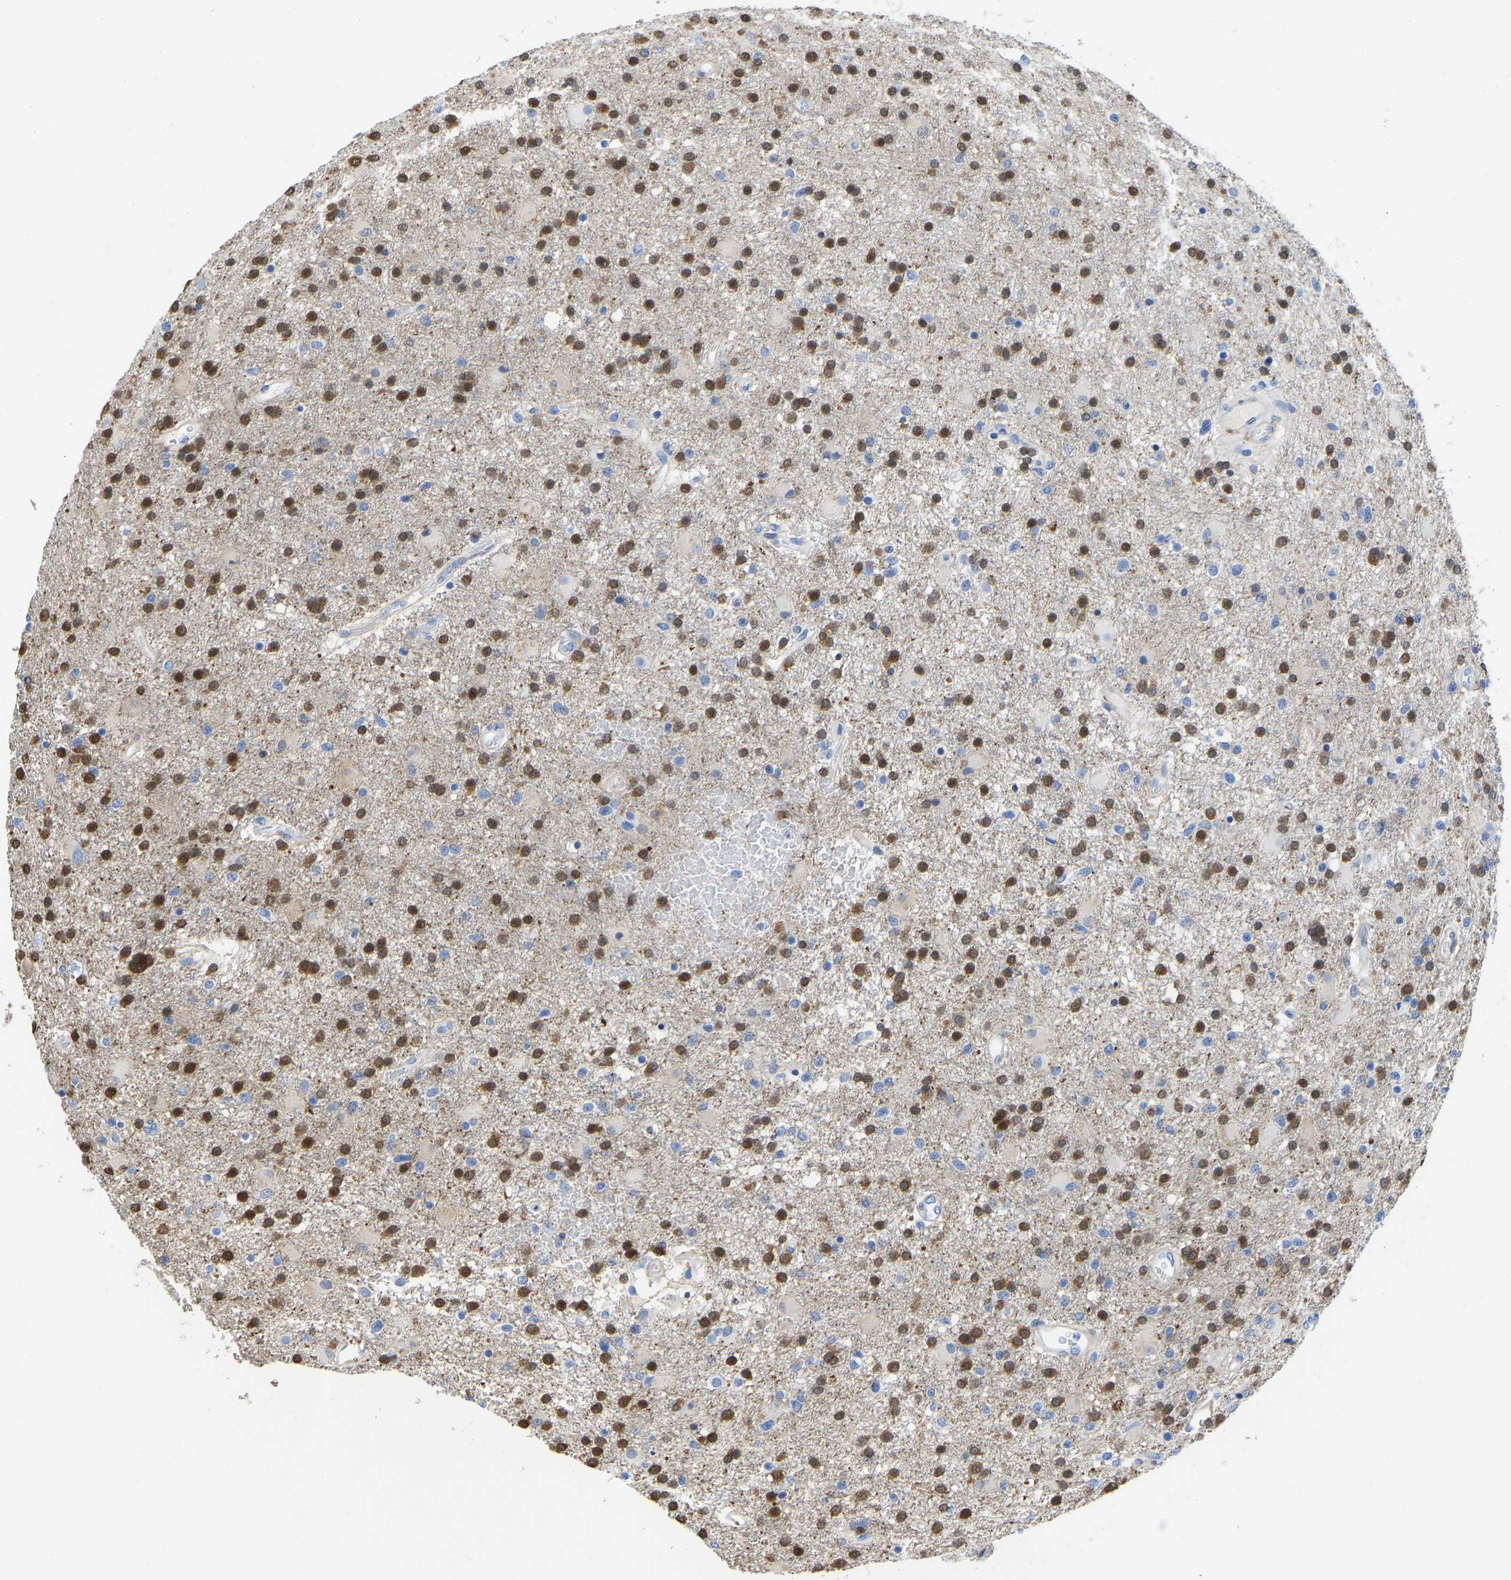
{"staining": {"intensity": "moderate", "quantity": "25%-75%", "location": "cytoplasmic/membranous,nuclear"}, "tissue": "glioma", "cell_type": "Tumor cells", "image_type": "cancer", "snomed": [{"axis": "morphology", "description": "Glioma, malignant, High grade"}, {"axis": "topography", "description": "Brain"}], "caption": "Glioma stained with immunohistochemistry demonstrates moderate cytoplasmic/membranous and nuclear expression in approximately 25%-75% of tumor cells.", "gene": "NKAIN3", "patient": {"sex": "male", "age": 72}}